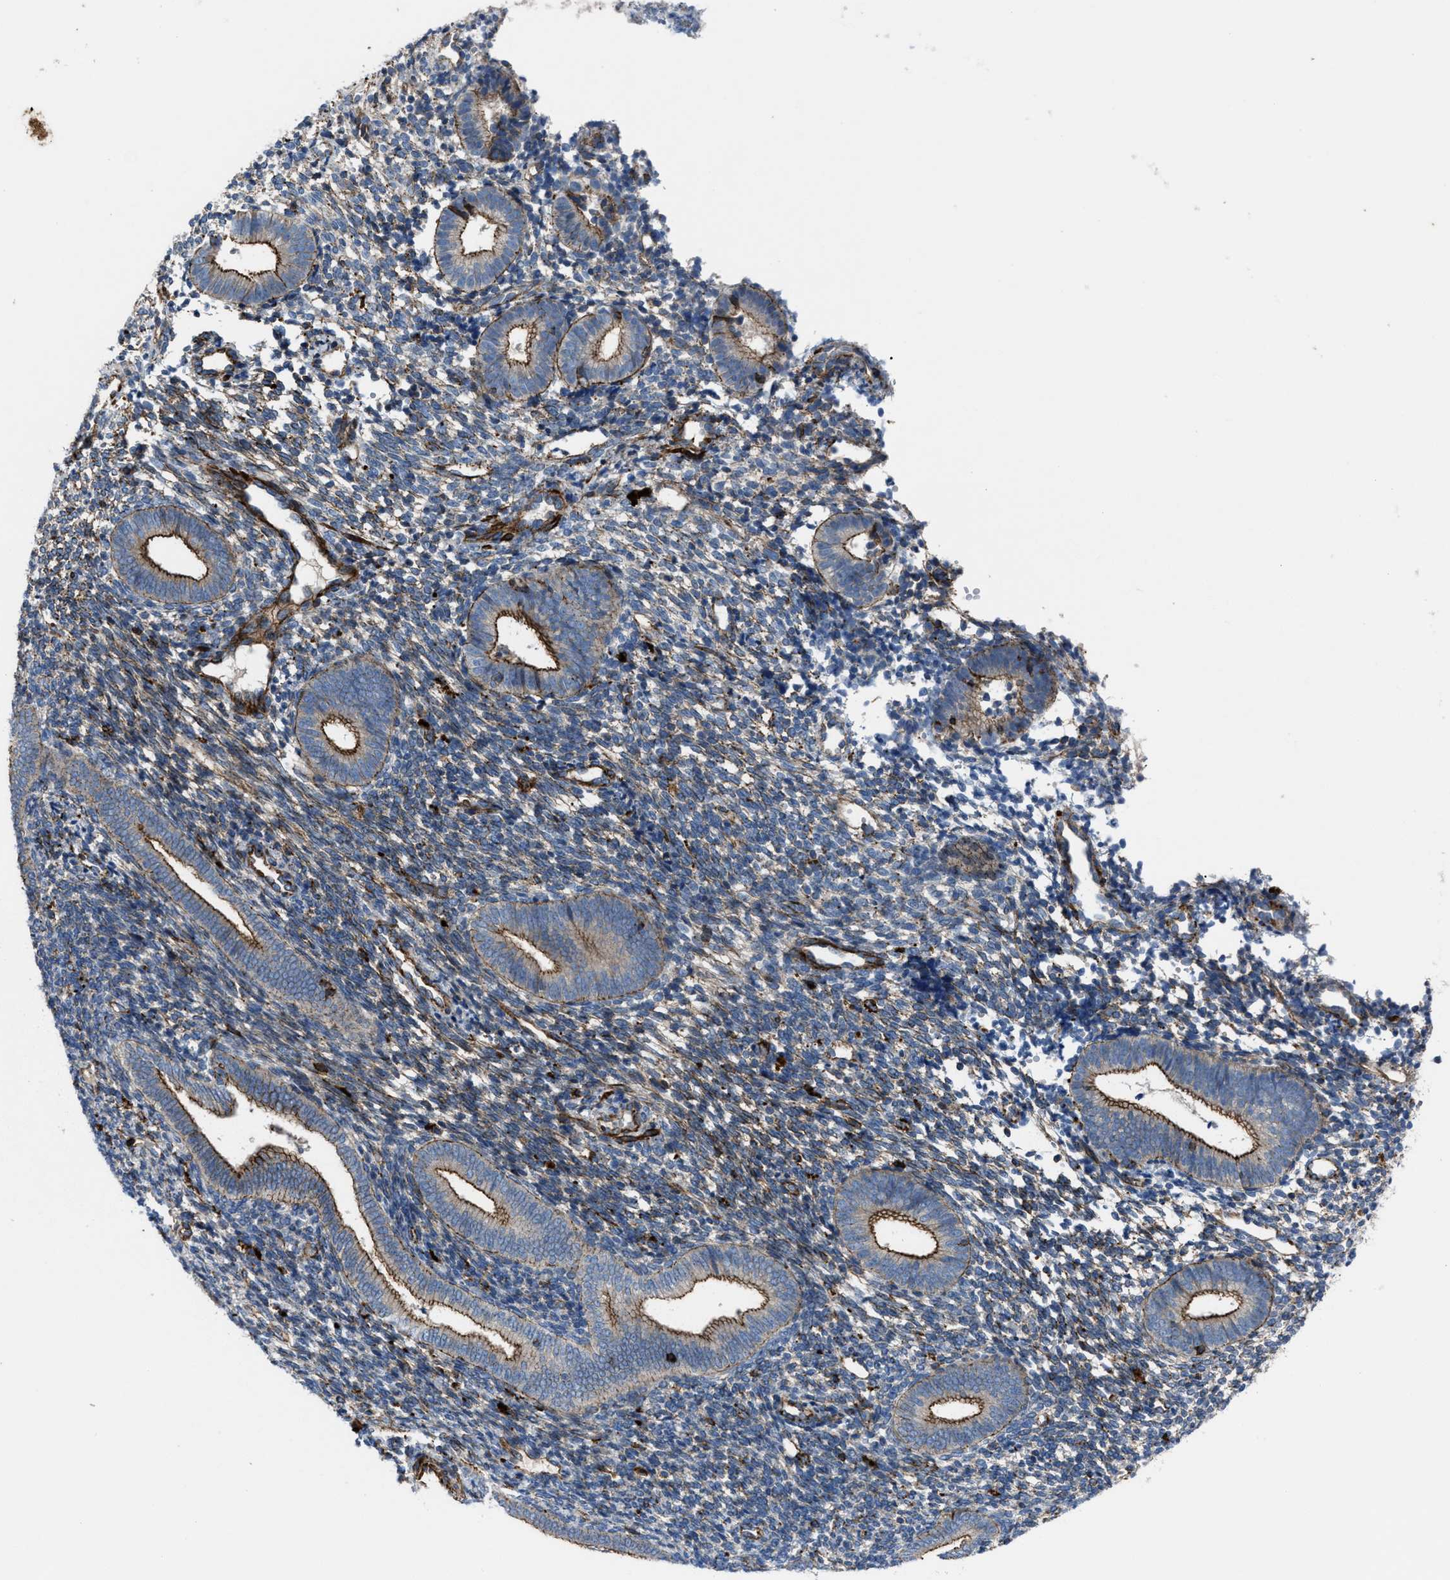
{"staining": {"intensity": "moderate", "quantity": "<25%", "location": "cytoplasmic/membranous"}, "tissue": "endometrium", "cell_type": "Cells in endometrial stroma", "image_type": "normal", "snomed": [{"axis": "morphology", "description": "Normal tissue, NOS"}, {"axis": "topography", "description": "Uterus"}, {"axis": "topography", "description": "Endometrium"}], "caption": "About <25% of cells in endometrial stroma in benign human endometrium display moderate cytoplasmic/membranous protein staining as visualized by brown immunohistochemical staining.", "gene": "AGPAT2", "patient": {"sex": "female", "age": 33}}